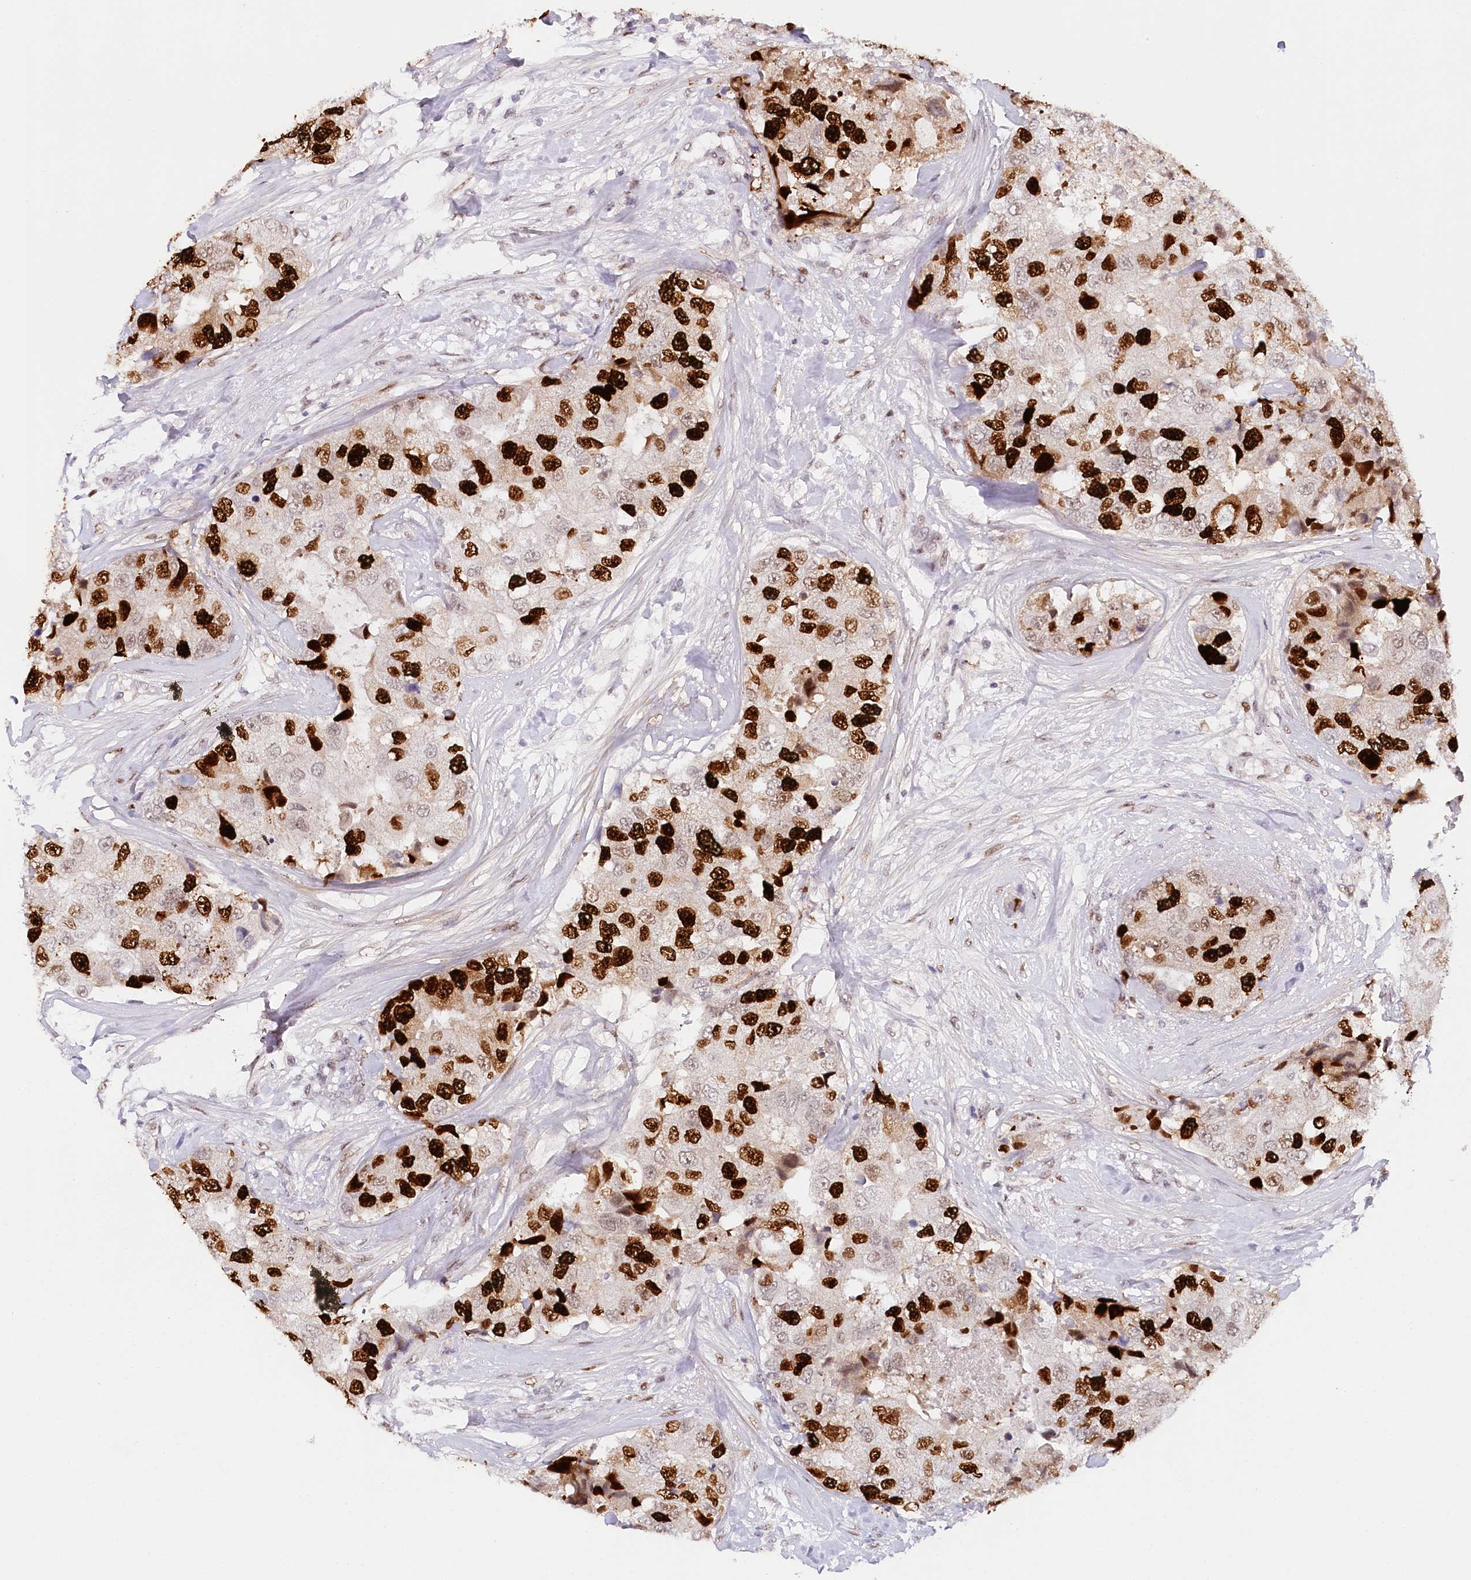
{"staining": {"intensity": "strong", "quantity": "25%-75%", "location": "nuclear"}, "tissue": "breast cancer", "cell_type": "Tumor cells", "image_type": "cancer", "snomed": [{"axis": "morphology", "description": "Duct carcinoma"}, {"axis": "topography", "description": "Breast"}], "caption": "Immunohistochemistry of human infiltrating ductal carcinoma (breast) demonstrates high levels of strong nuclear positivity in about 25%-75% of tumor cells. (DAB = brown stain, brightfield microscopy at high magnification).", "gene": "TP53", "patient": {"sex": "female", "age": 62}}